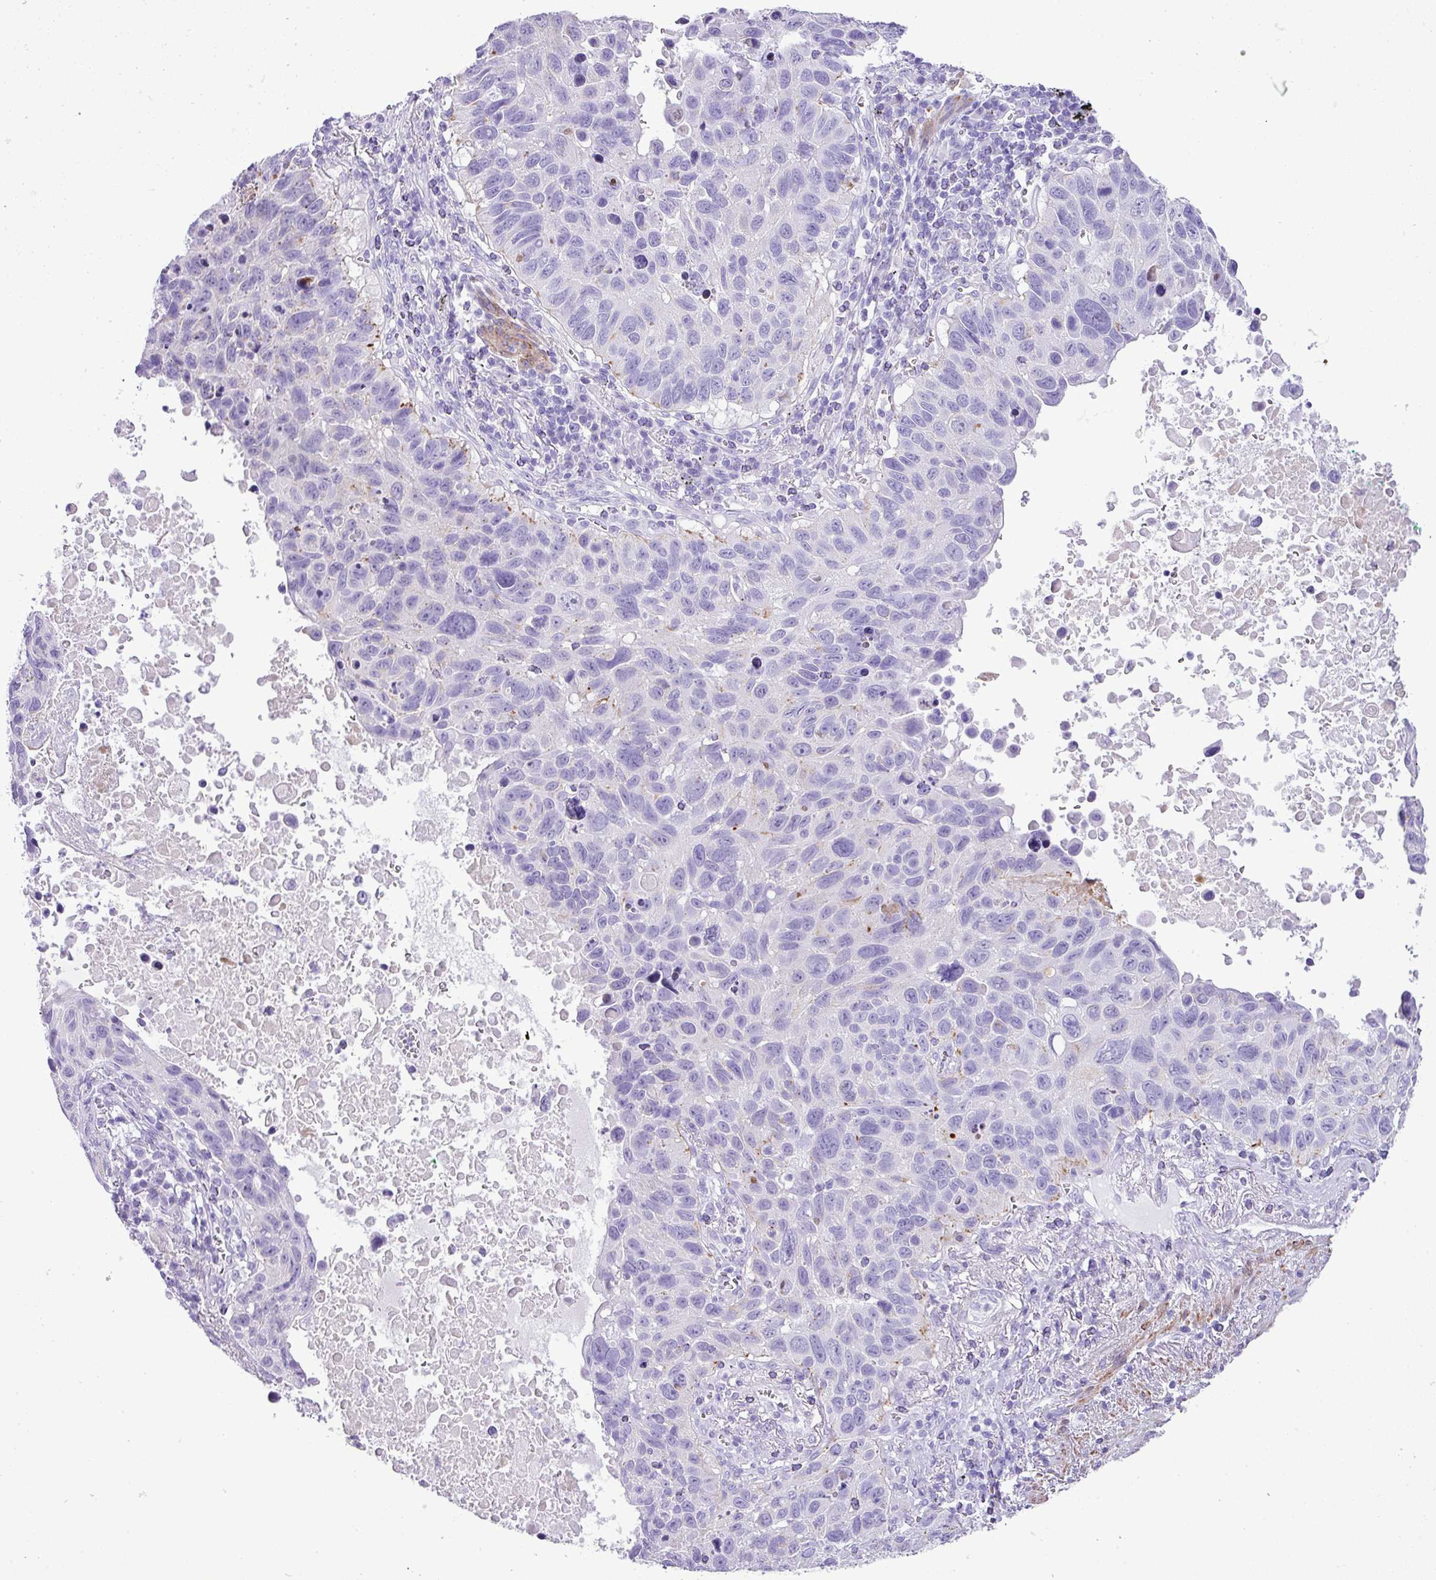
{"staining": {"intensity": "negative", "quantity": "none", "location": "none"}, "tissue": "lung cancer", "cell_type": "Tumor cells", "image_type": "cancer", "snomed": [{"axis": "morphology", "description": "Squamous cell carcinoma, NOS"}, {"axis": "topography", "description": "Lung"}], "caption": "An IHC micrograph of lung cancer (squamous cell carcinoma) is shown. There is no staining in tumor cells of lung cancer (squamous cell carcinoma).", "gene": "ZSCAN5A", "patient": {"sex": "male", "age": 66}}